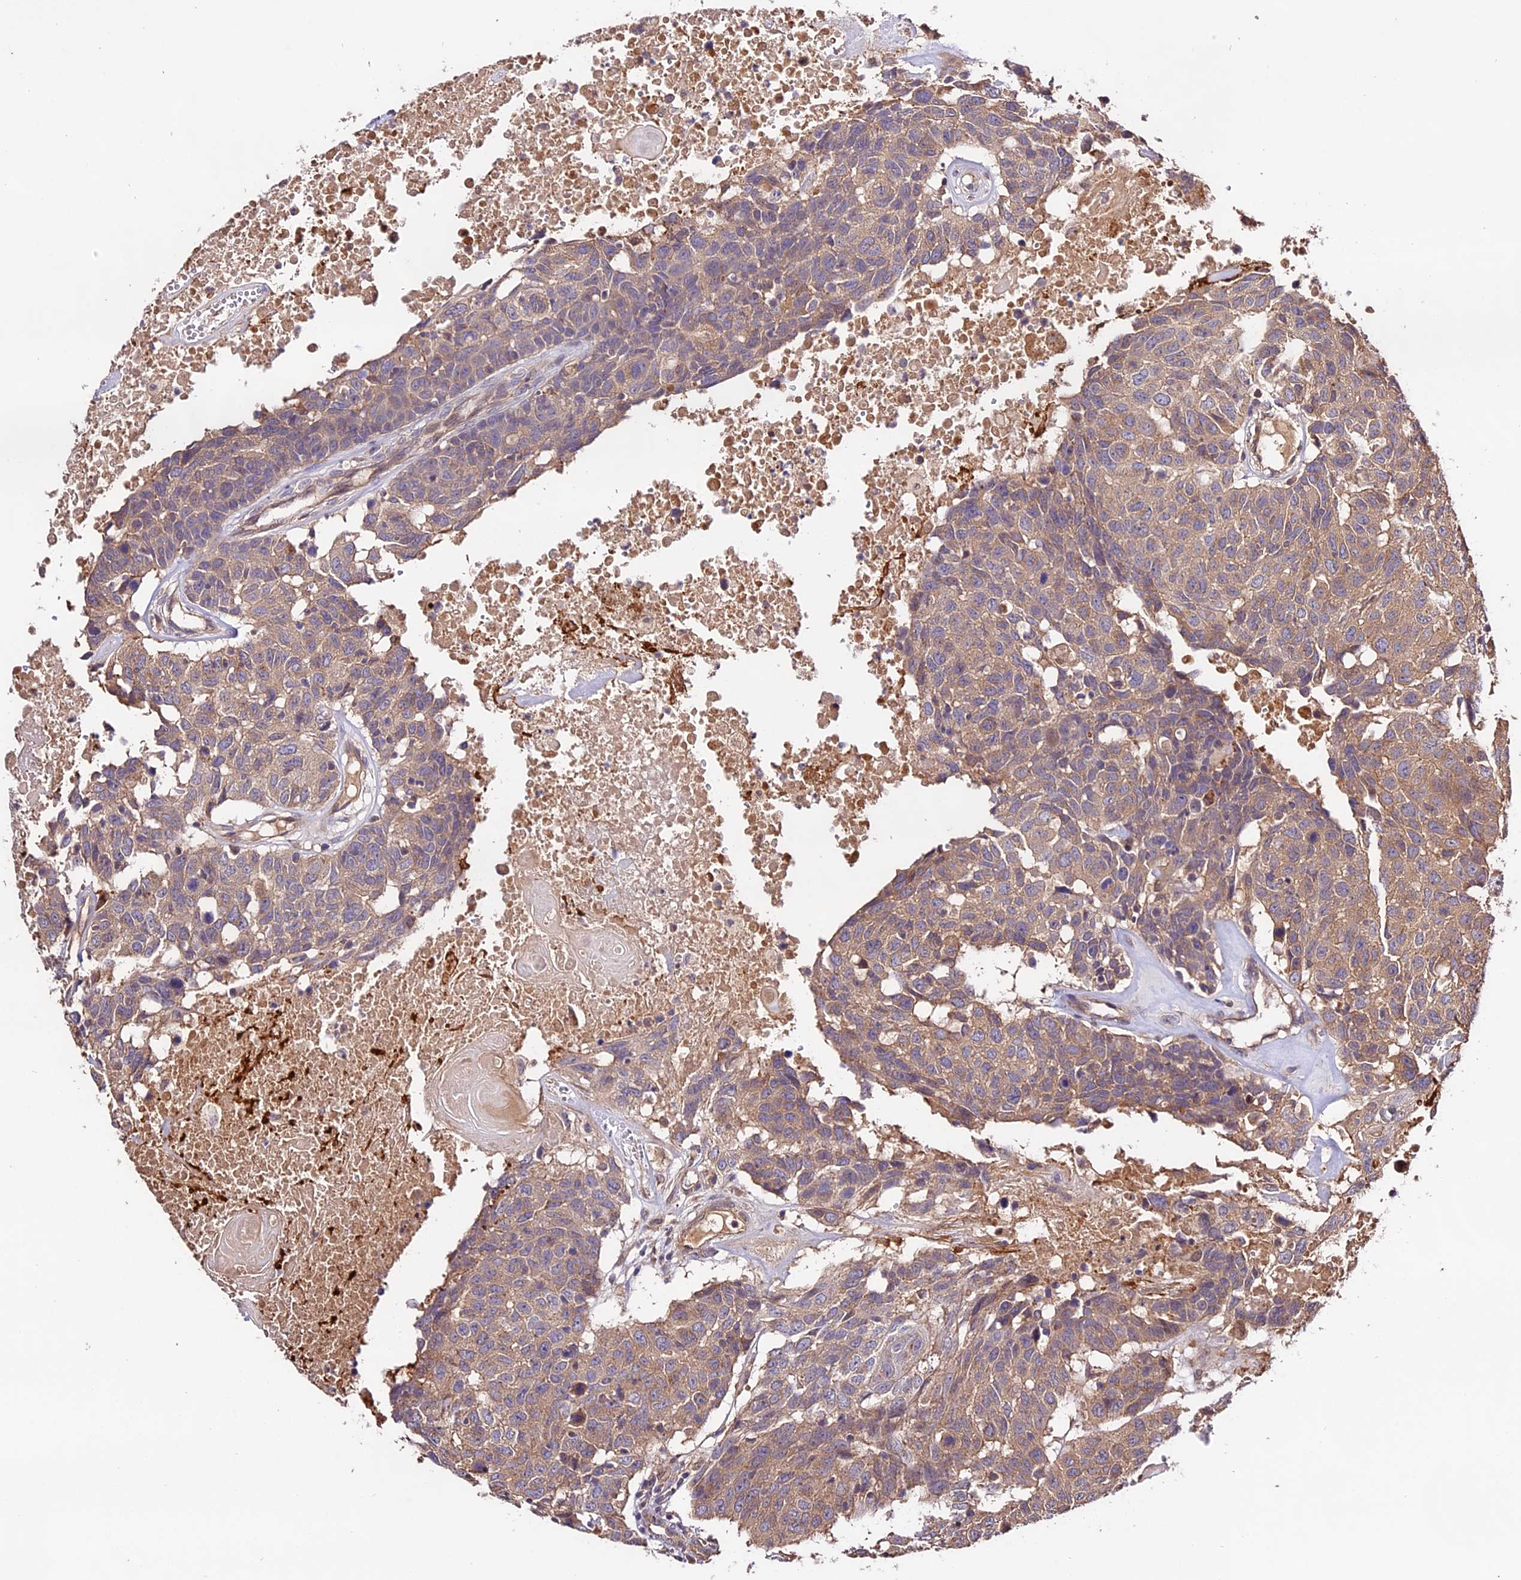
{"staining": {"intensity": "weak", "quantity": ">75%", "location": "cytoplasmic/membranous"}, "tissue": "head and neck cancer", "cell_type": "Tumor cells", "image_type": "cancer", "snomed": [{"axis": "morphology", "description": "Squamous cell carcinoma, NOS"}, {"axis": "topography", "description": "Head-Neck"}], "caption": "DAB immunohistochemical staining of head and neck squamous cell carcinoma reveals weak cytoplasmic/membranous protein staining in about >75% of tumor cells. The staining was performed using DAB, with brown indicating positive protein expression. Nuclei are stained blue with hematoxylin.", "gene": "CES3", "patient": {"sex": "male", "age": 66}}